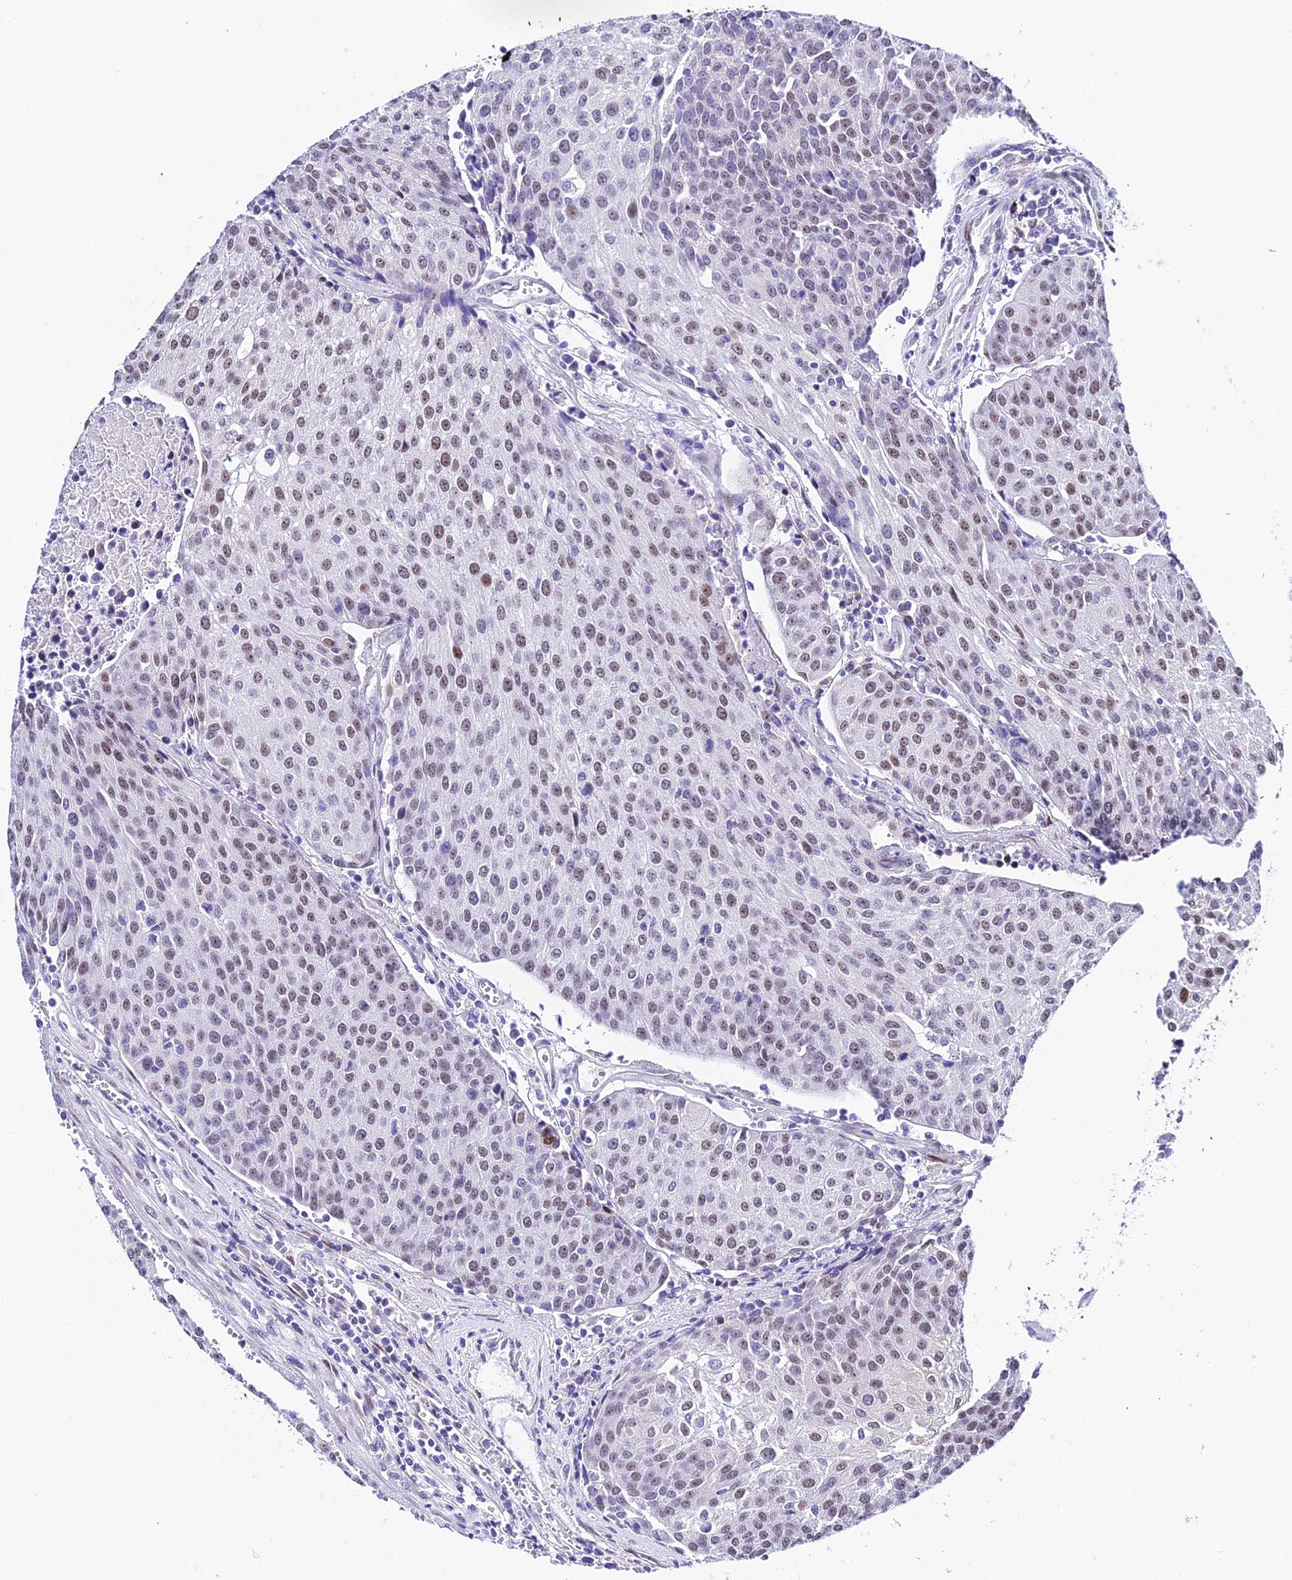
{"staining": {"intensity": "weak", "quantity": "25%-75%", "location": "nuclear"}, "tissue": "urothelial cancer", "cell_type": "Tumor cells", "image_type": "cancer", "snomed": [{"axis": "morphology", "description": "Urothelial carcinoma, High grade"}, {"axis": "topography", "description": "Urinary bladder"}], "caption": "About 25%-75% of tumor cells in high-grade urothelial carcinoma reveal weak nuclear protein staining as visualized by brown immunohistochemical staining.", "gene": "POFUT2", "patient": {"sex": "female", "age": 85}}